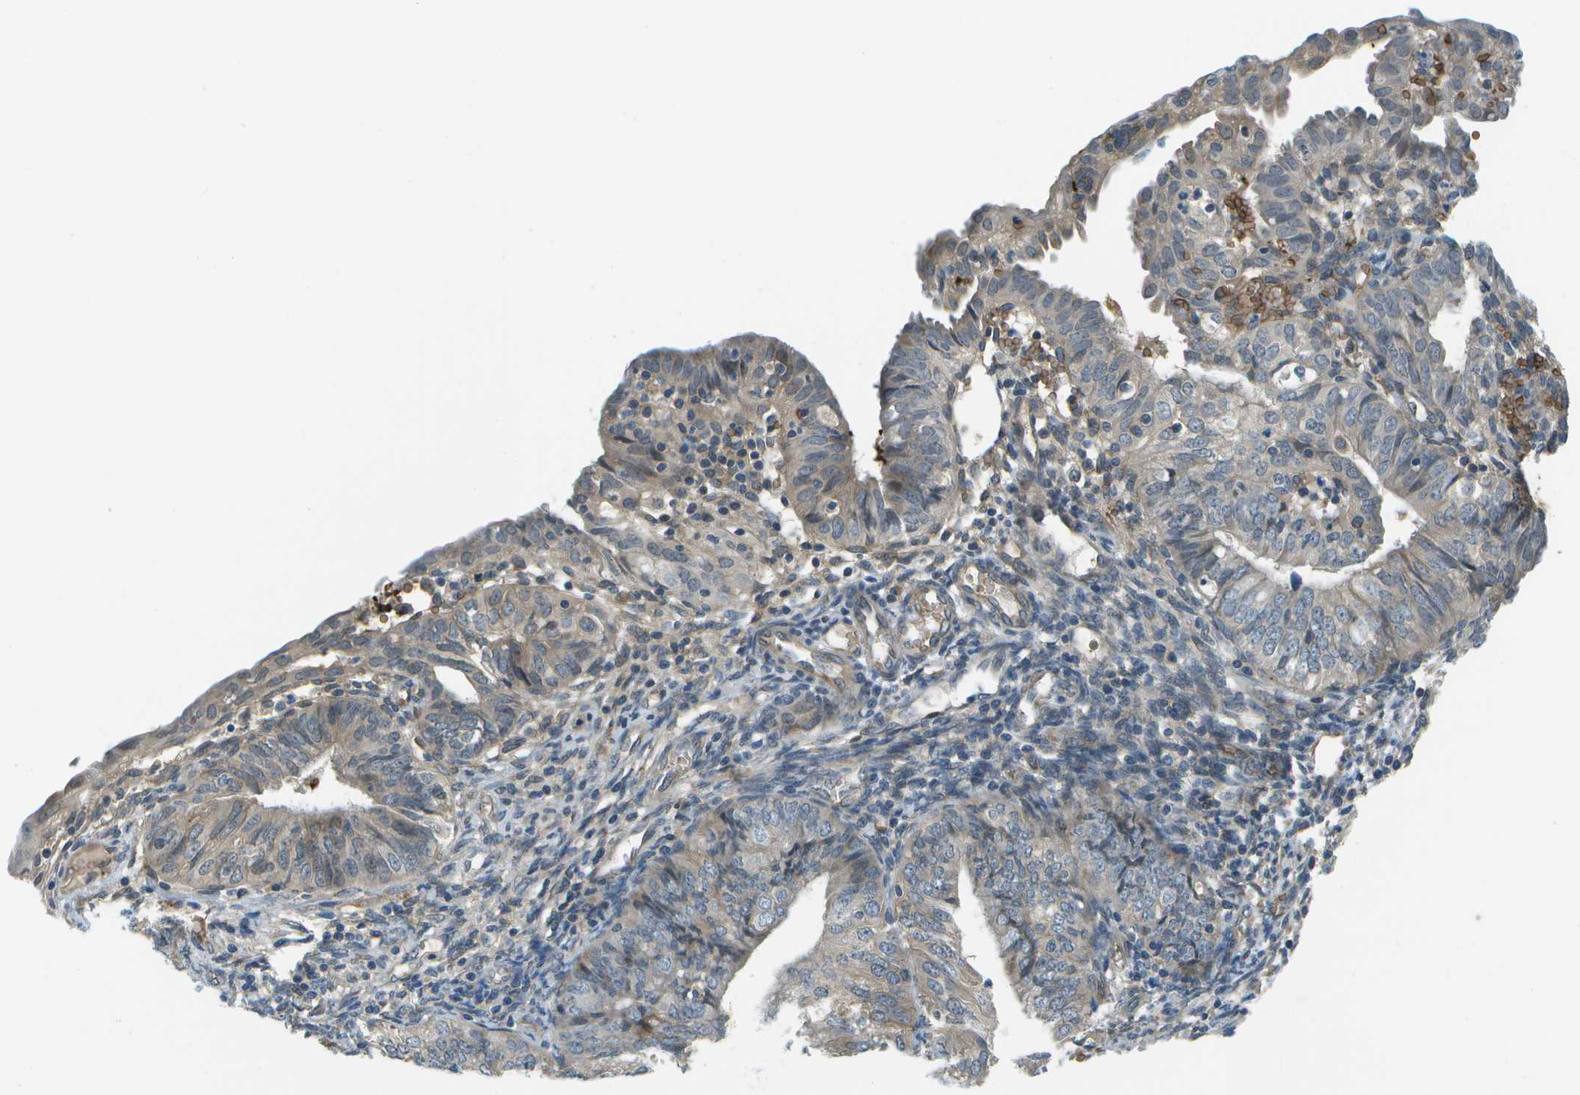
{"staining": {"intensity": "weak", "quantity": "<25%", "location": "cytoplasmic/membranous"}, "tissue": "endometrial cancer", "cell_type": "Tumor cells", "image_type": "cancer", "snomed": [{"axis": "morphology", "description": "Adenocarcinoma, NOS"}, {"axis": "topography", "description": "Endometrium"}], "caption": "DAB (3,3'-diaminobenzidine) immunohistochemical staining of human adenocarcinoma (endometrial) displays no significant positivity in tumor cells.", "gene": "CTIF", "patient": {"sex": "female", "age": 58}}